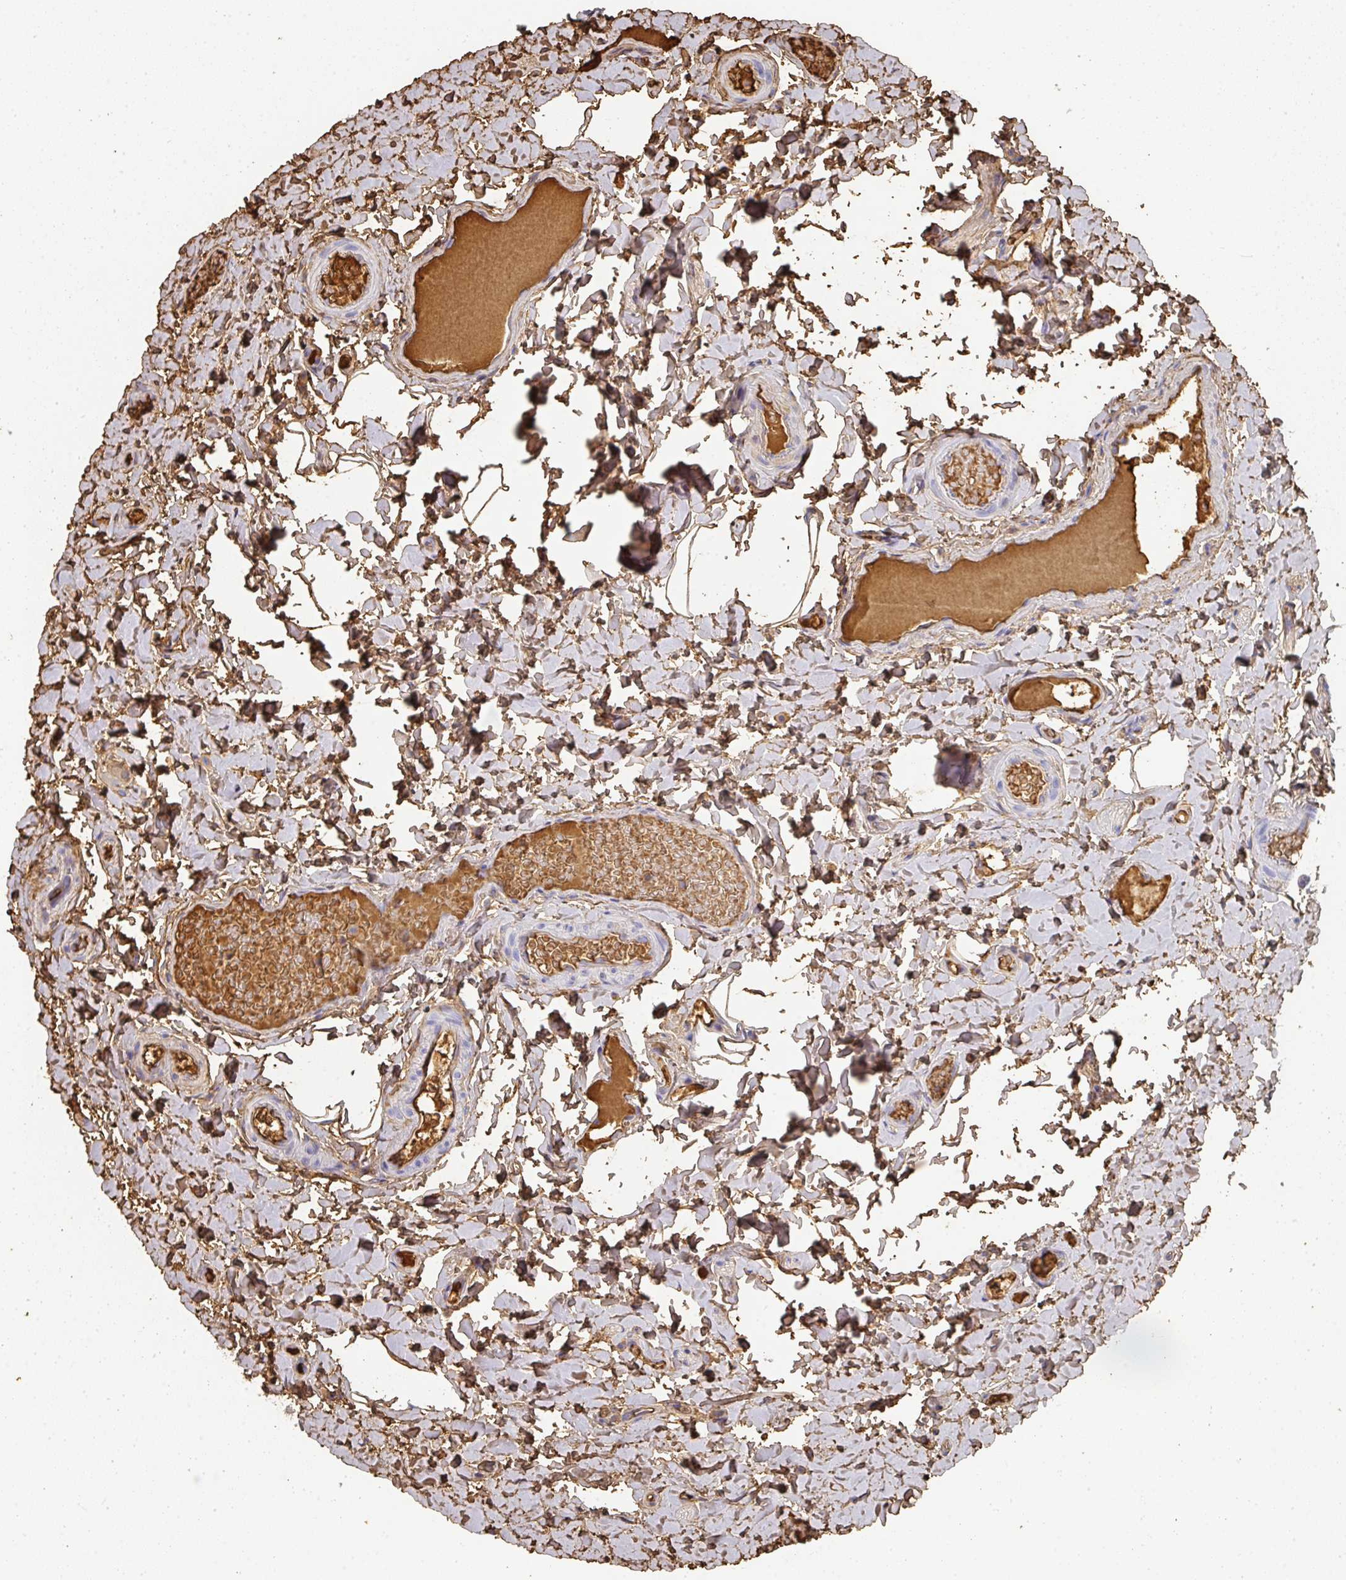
{"staining": {"intensity": "moderate", "quantity": ">75%", "location": "cytoplasmic/membranous"}, "tissue": "colon", "cell_type": "Endothelial cells", "image_type": "normal", "snomed": [{"axis": "morphology", "description": "Normal tissue, NOS"}, {"axis": "topography", "description": "Colon"}], "caption": "Colon stained with IHC displays moderate cytoplasmic/membranous staining in about >75% of endothelial cells.", "gene": "ALB", "patient": {"sex": "male", "age": 46}}